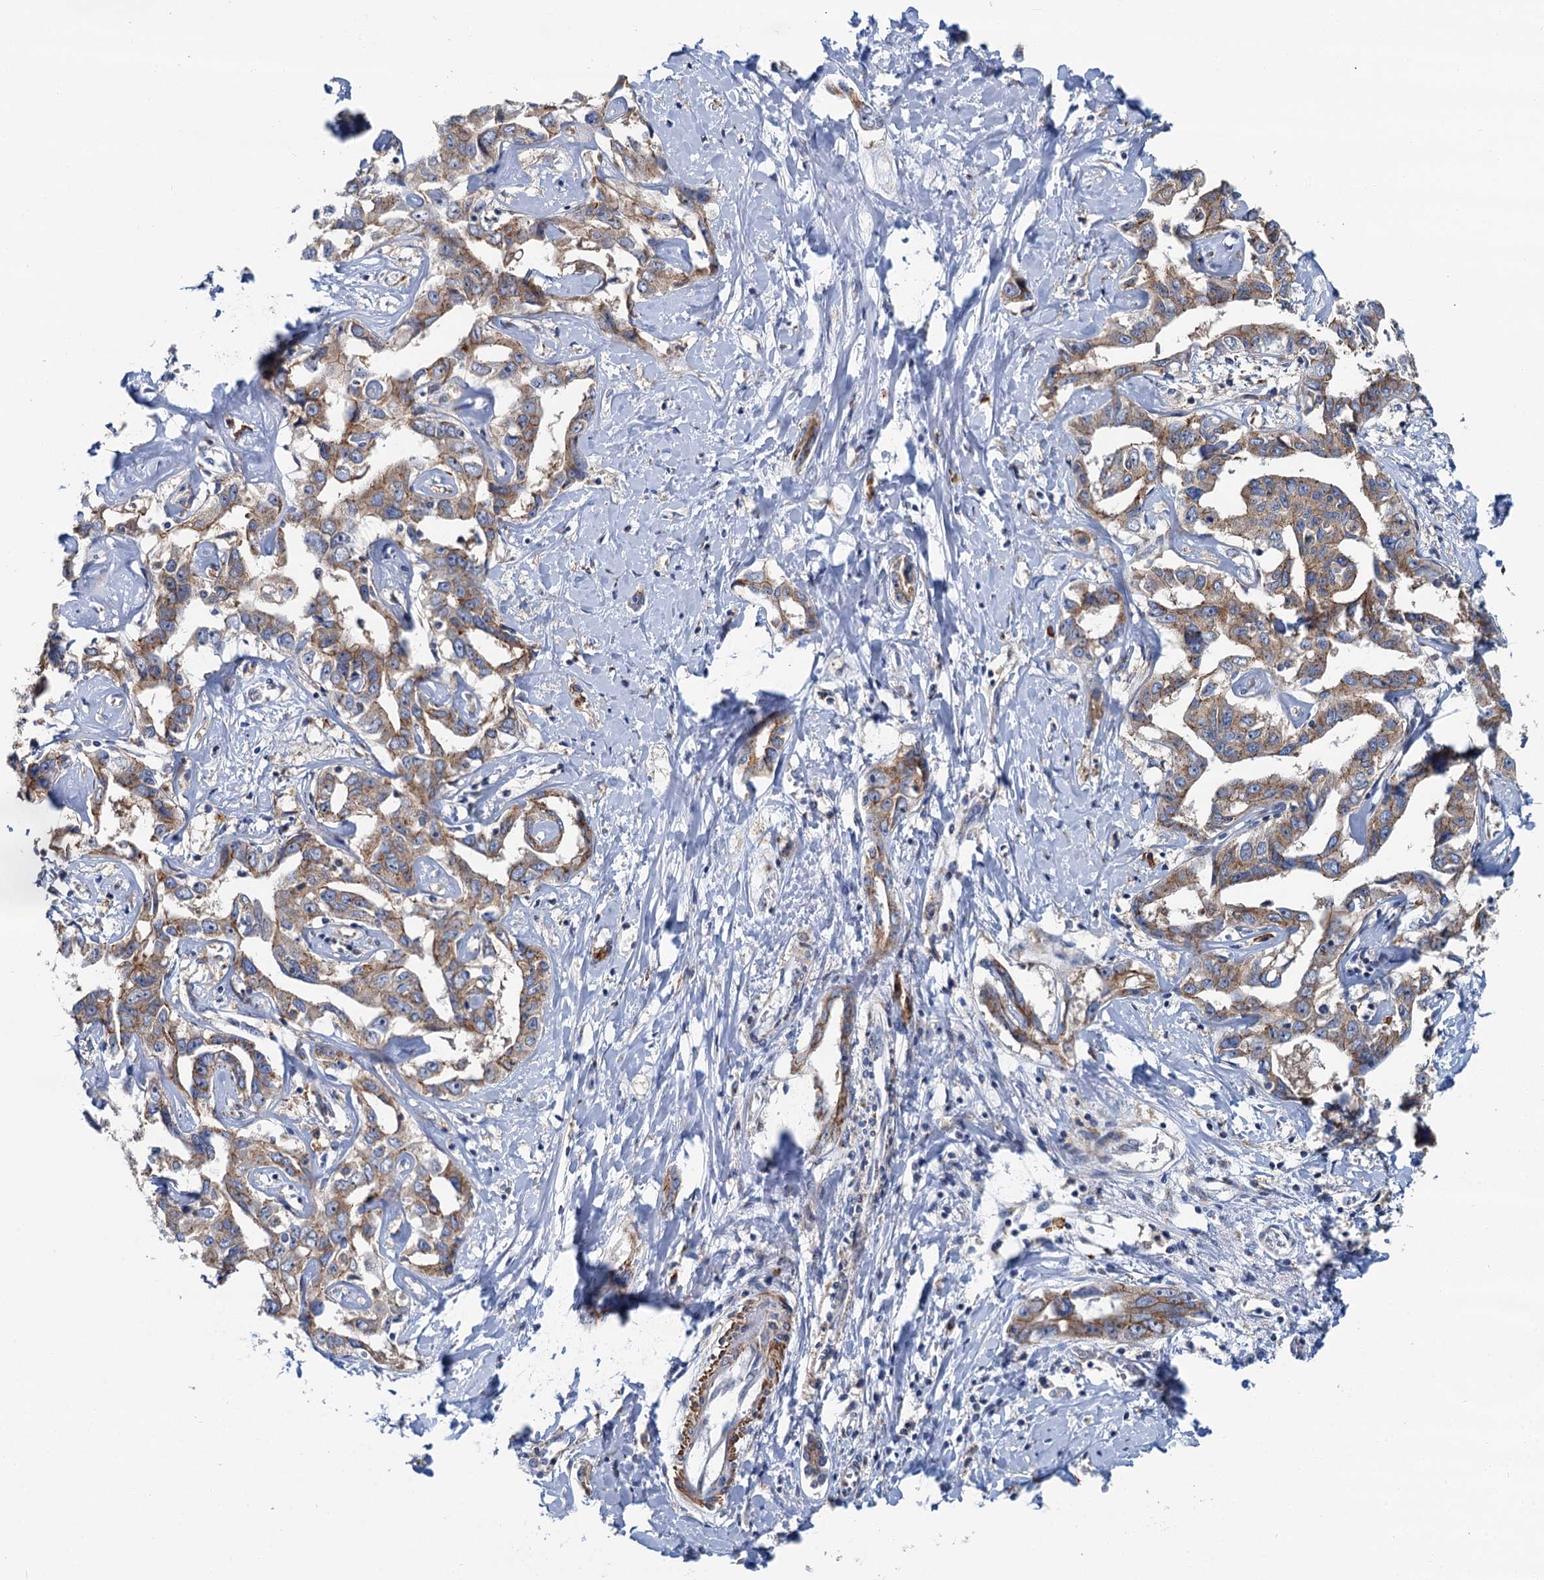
{"staining": {"intensity": "moderate", "quantity": ">75%", "location": "cytoplasmic/membranous"}, "tissue": "liver cancer", "cell_type": "Tumor cells", "image_type": "cancer", "snomed": [{"axis": "morphology", "description": "Cholangiocarcinoma"}, {"axis": "topography", "description": "Liver"}], "caption": "Immunohistochemistry (IHC) staining of liver cancer (cholangiocarcinoma), which demonstrates medium levels of moderate cytoplasmic/membranous staining in approximately >75% of tumor cells indicating moderate cytoplasmic/membranous protein expression. The staining was performed using DAB (3,3'-diaminobenzidine) (brown) for protein detection and nuclei were counterstained in hematoxylin (blue).", "gene": "BET1L", "patient": {"sex": "male", "age": 59}}